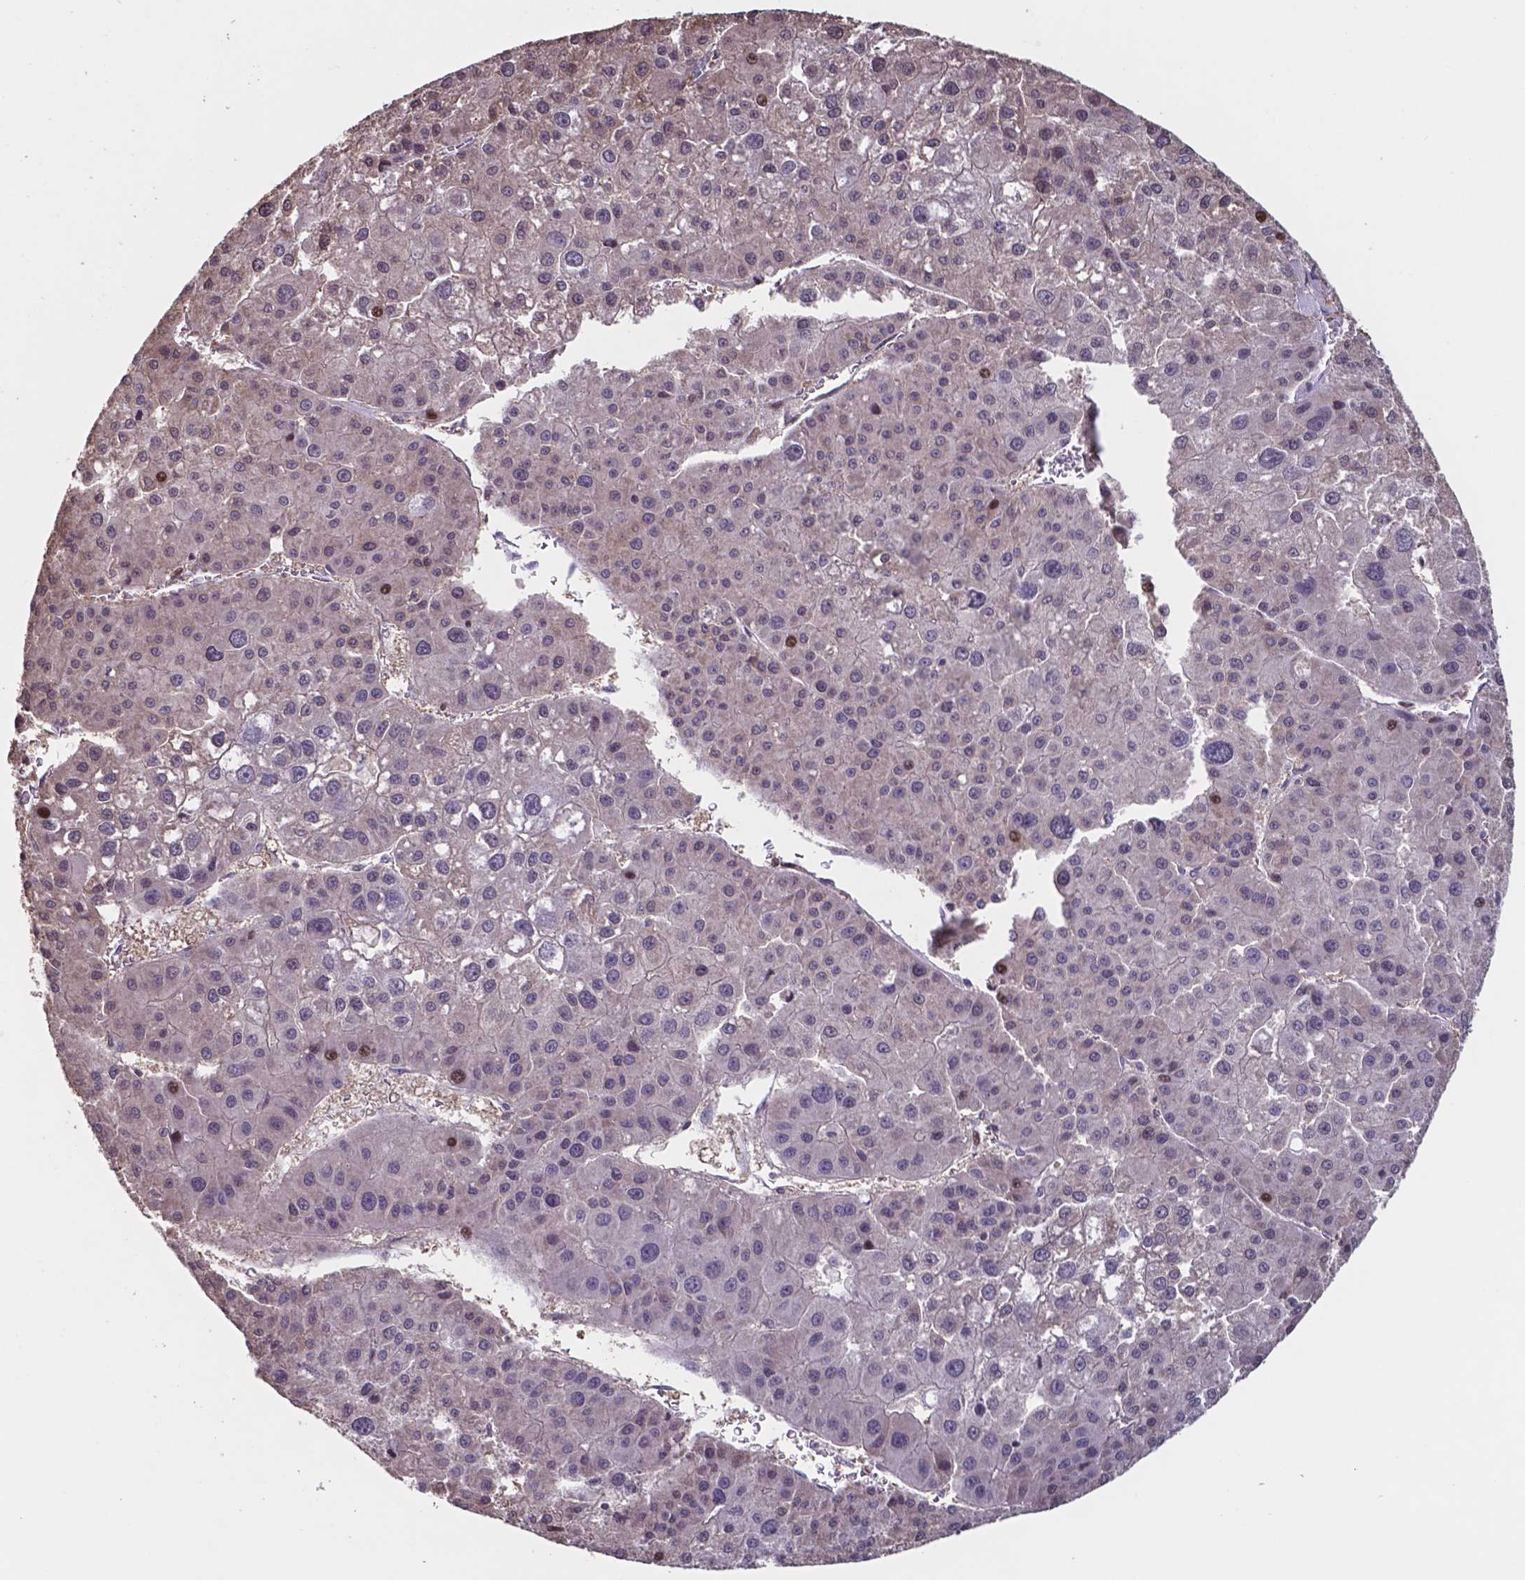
{"staining": {"intensity": "moderate", "quantity": "<25%", "location": "nuclear"}, "tissue": "liver cancer", "cell_type": "Tumor cells", "image_type": "cancer", "snomed": [{"axis": "morphology", "description": "Carcinoma, Hepatocellular, NOS"}, {"axis": "topography", "description": "Liver"}], "caption": "Immunohistochemical staining of liver cancer displays low levels of moderate nuclear protein expression in about <25% of tumor cells. (brown staining indicates protein expression, while blue staining denotes nuclei).", "gene": "MLC1", "patient": {"sex": "male", "age": 73}}